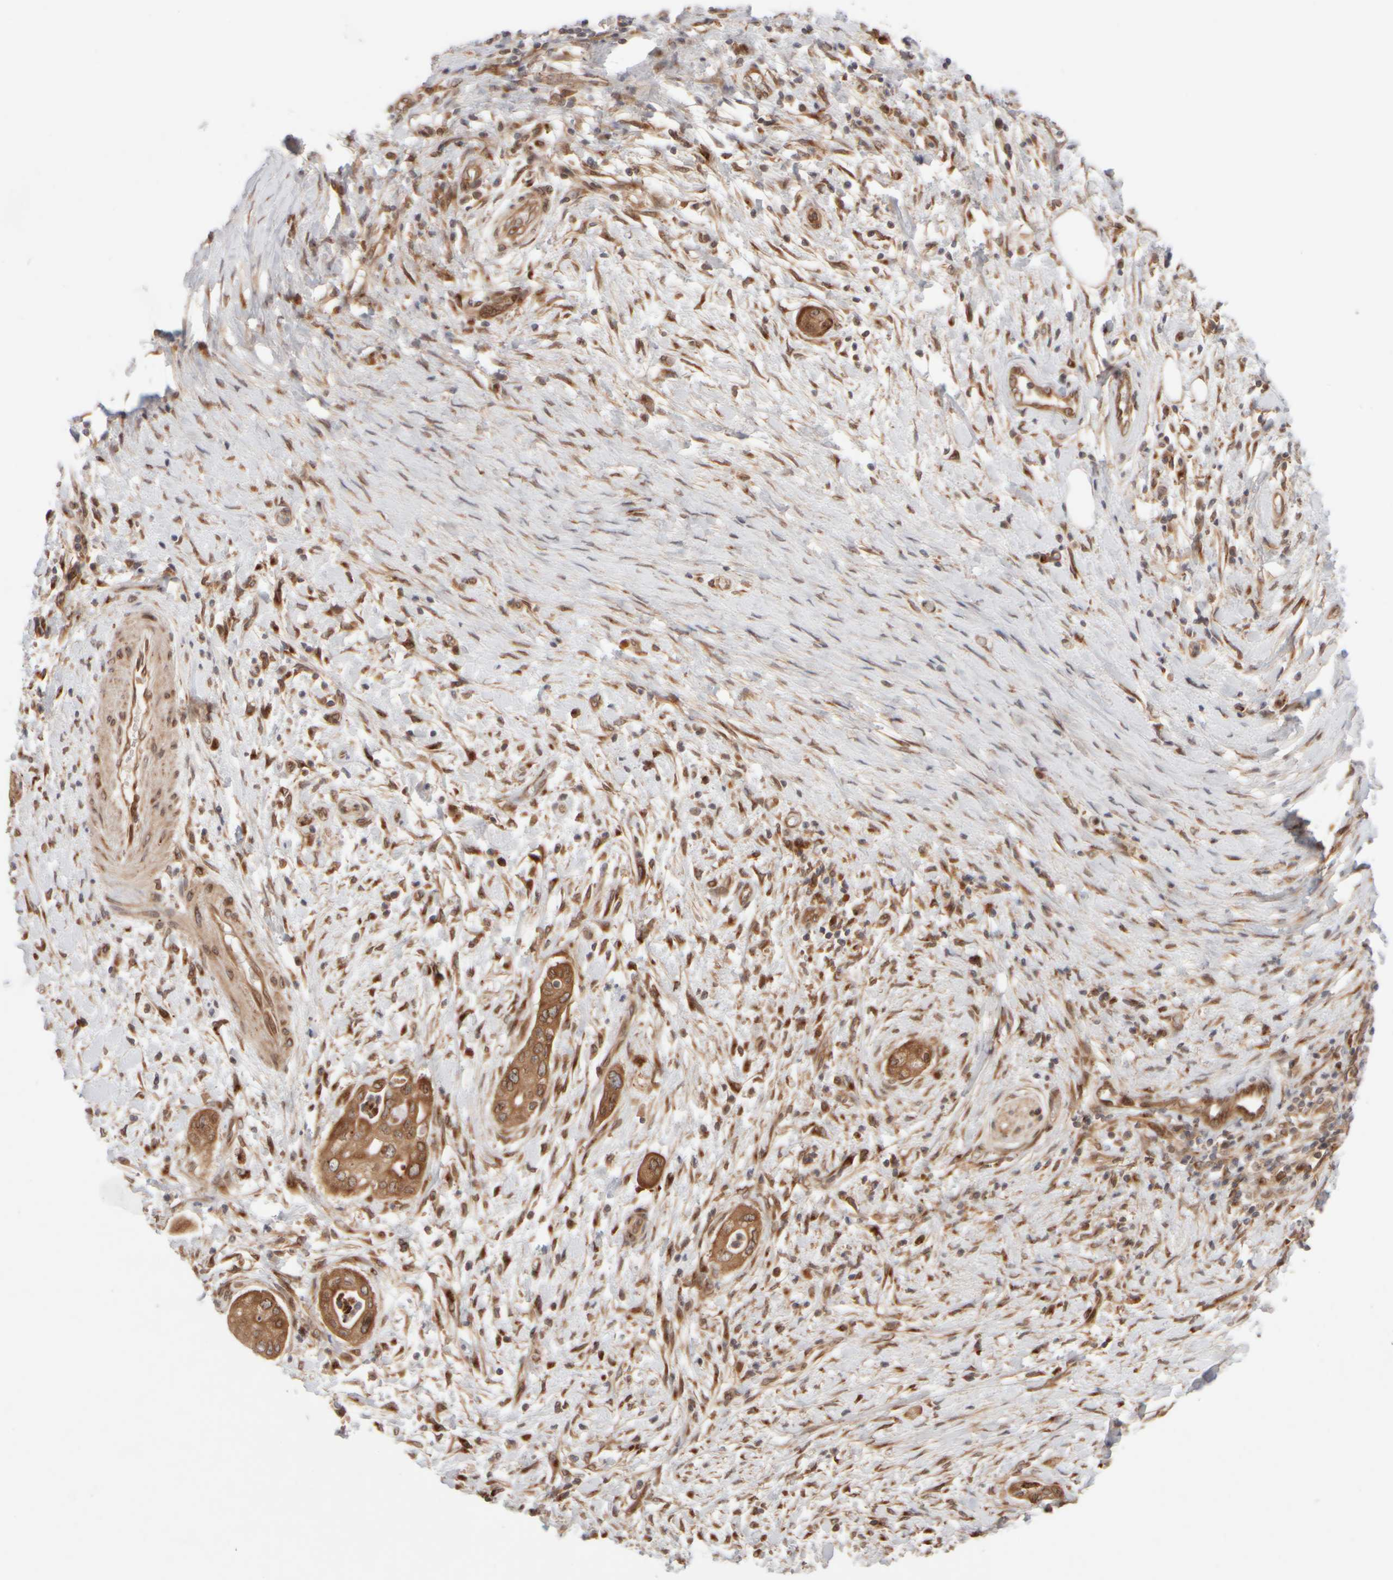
{"staining": {"intensity": "moderate", "quantity": ">75%", "location": "cytoplasmic/membranous"}, "tissue": "pancreatic cancer", "cell_type": "Tumor cells", "image_type": "cancer", "snomed": [{"axis": "morphology", "description": "Adenocarcinoma, NOS"}, {"axis": "topography", "description": "Pancreas"}], "caption": "Moderate cytoplasmic/membranous protein staining is identified in about >75% of tumor cells in pancreatic cancer (adenocarcinoma).", "gene": "GCN1", "patient": {"sex": "male", "age": 58}}